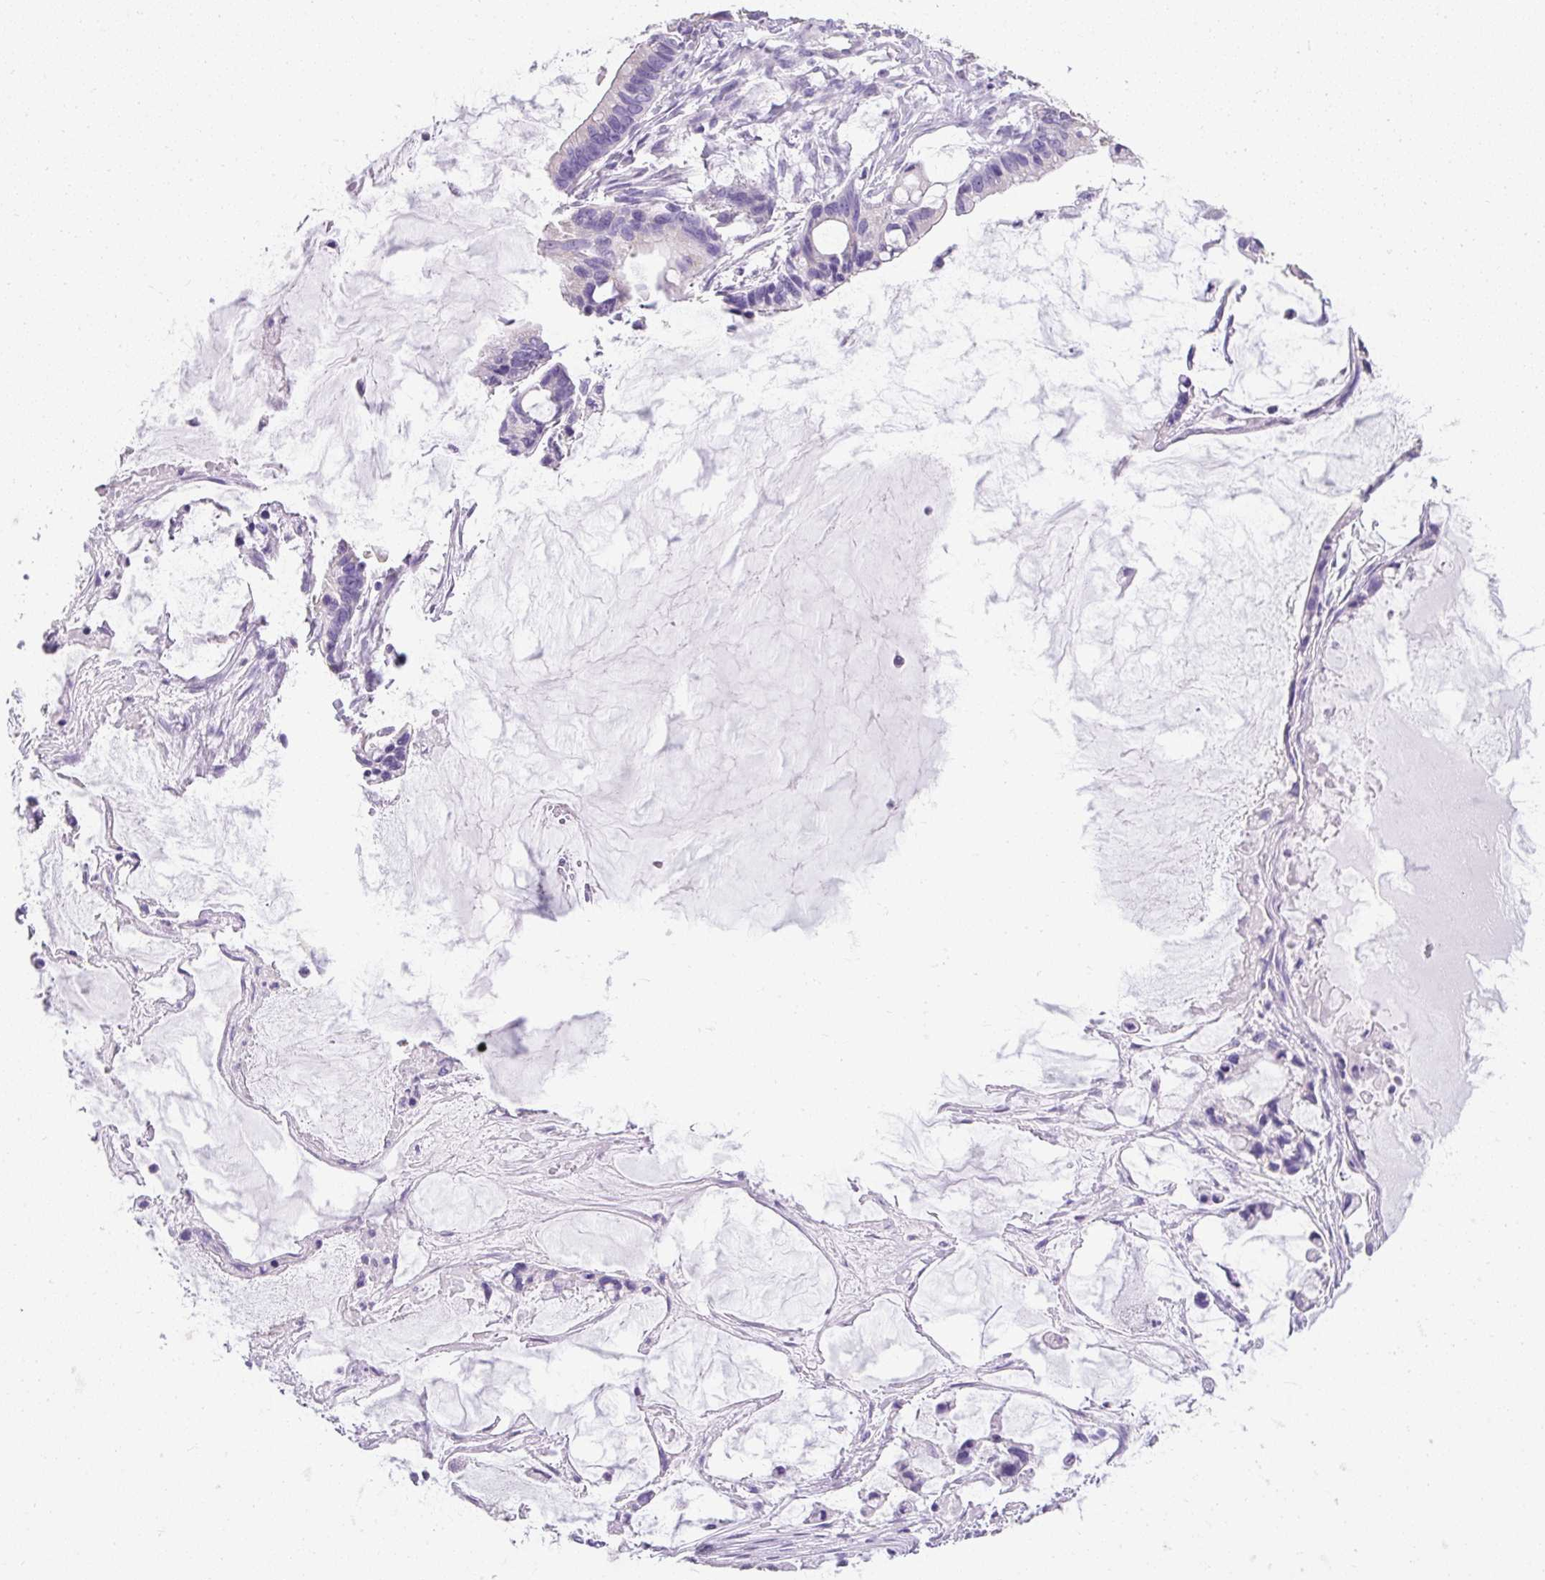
{"staining": {"intensity": "negative", "quantity": "none", "location": "none"}, "tissue": "ovarian cancer", "cell_type": "Tumor cells", "image_type": "cancer", "snomed": [{"axis": "morphology", "description": "Cystadenocarcinoma, mucinous, NOS"}, {"axis": "topography", "description": "Ovary"}], "caption": "Immunohistochemistry (IHC) photomicrograph of neoplastic tissue: human ovarian mucinous cystadenocarcinoma stained with DAB reveals no significant protein expression in tumor cells.", "gene": "C2CD4C", "patient": {"sex": "female", "age": 63}}